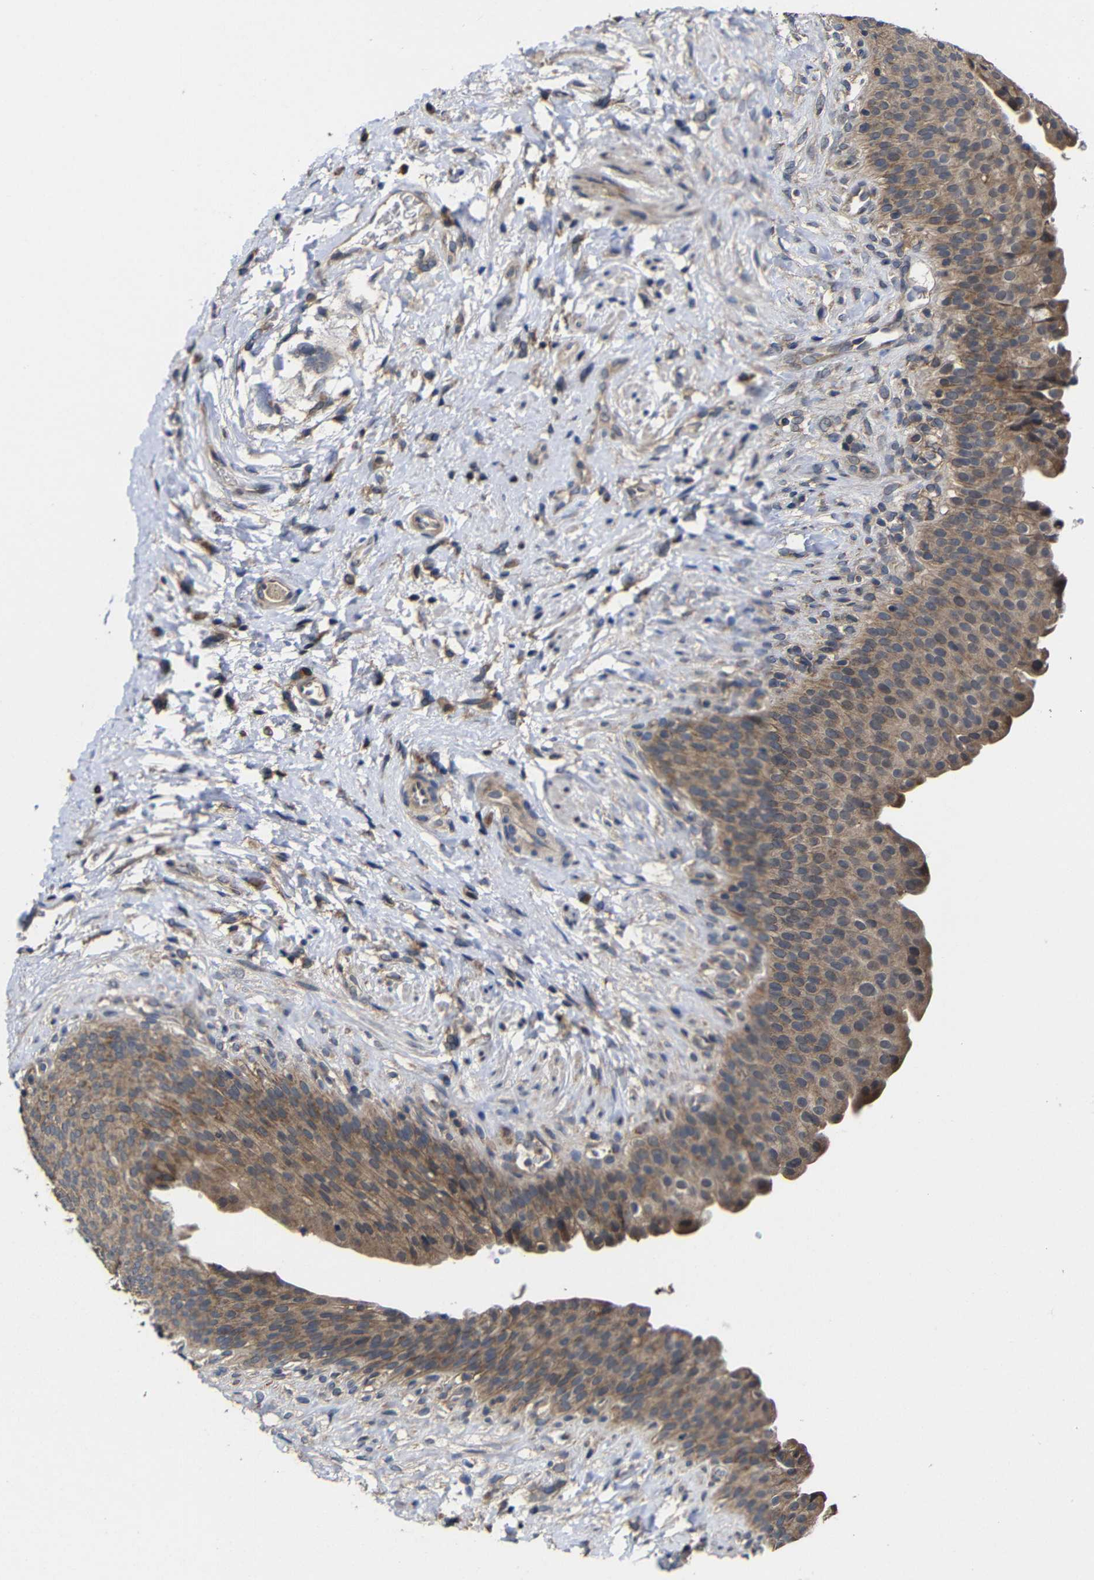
{"staining": {"intensity": "moderate", "quantity": ">75%", "location": "cytoplasmic/membranous"}, "tissue": "urinary bladder", "cell_type": "Urothelial cells", "image_type": "normal", "snomed": [{"axis": "morphology", "description": "Normal tissue, NOS"}, {"axis": "topography", "description": "Urinary bladder"}], "caption": "Immunohistochemistry (IHC) staining of benign urinary bladder, which demonstrates medium levels of moderate cytoplasmic/membranous staining in about >75% of urothelial cells indicating moderate cytoplasmic/membranous protein staining. The staining was performed using DAB (brown) for protein detection and nuclei were counterstained in hematoxylin (blue).", "gene": "LPAR5", "patient": {"sex": "female", "age": 79}}